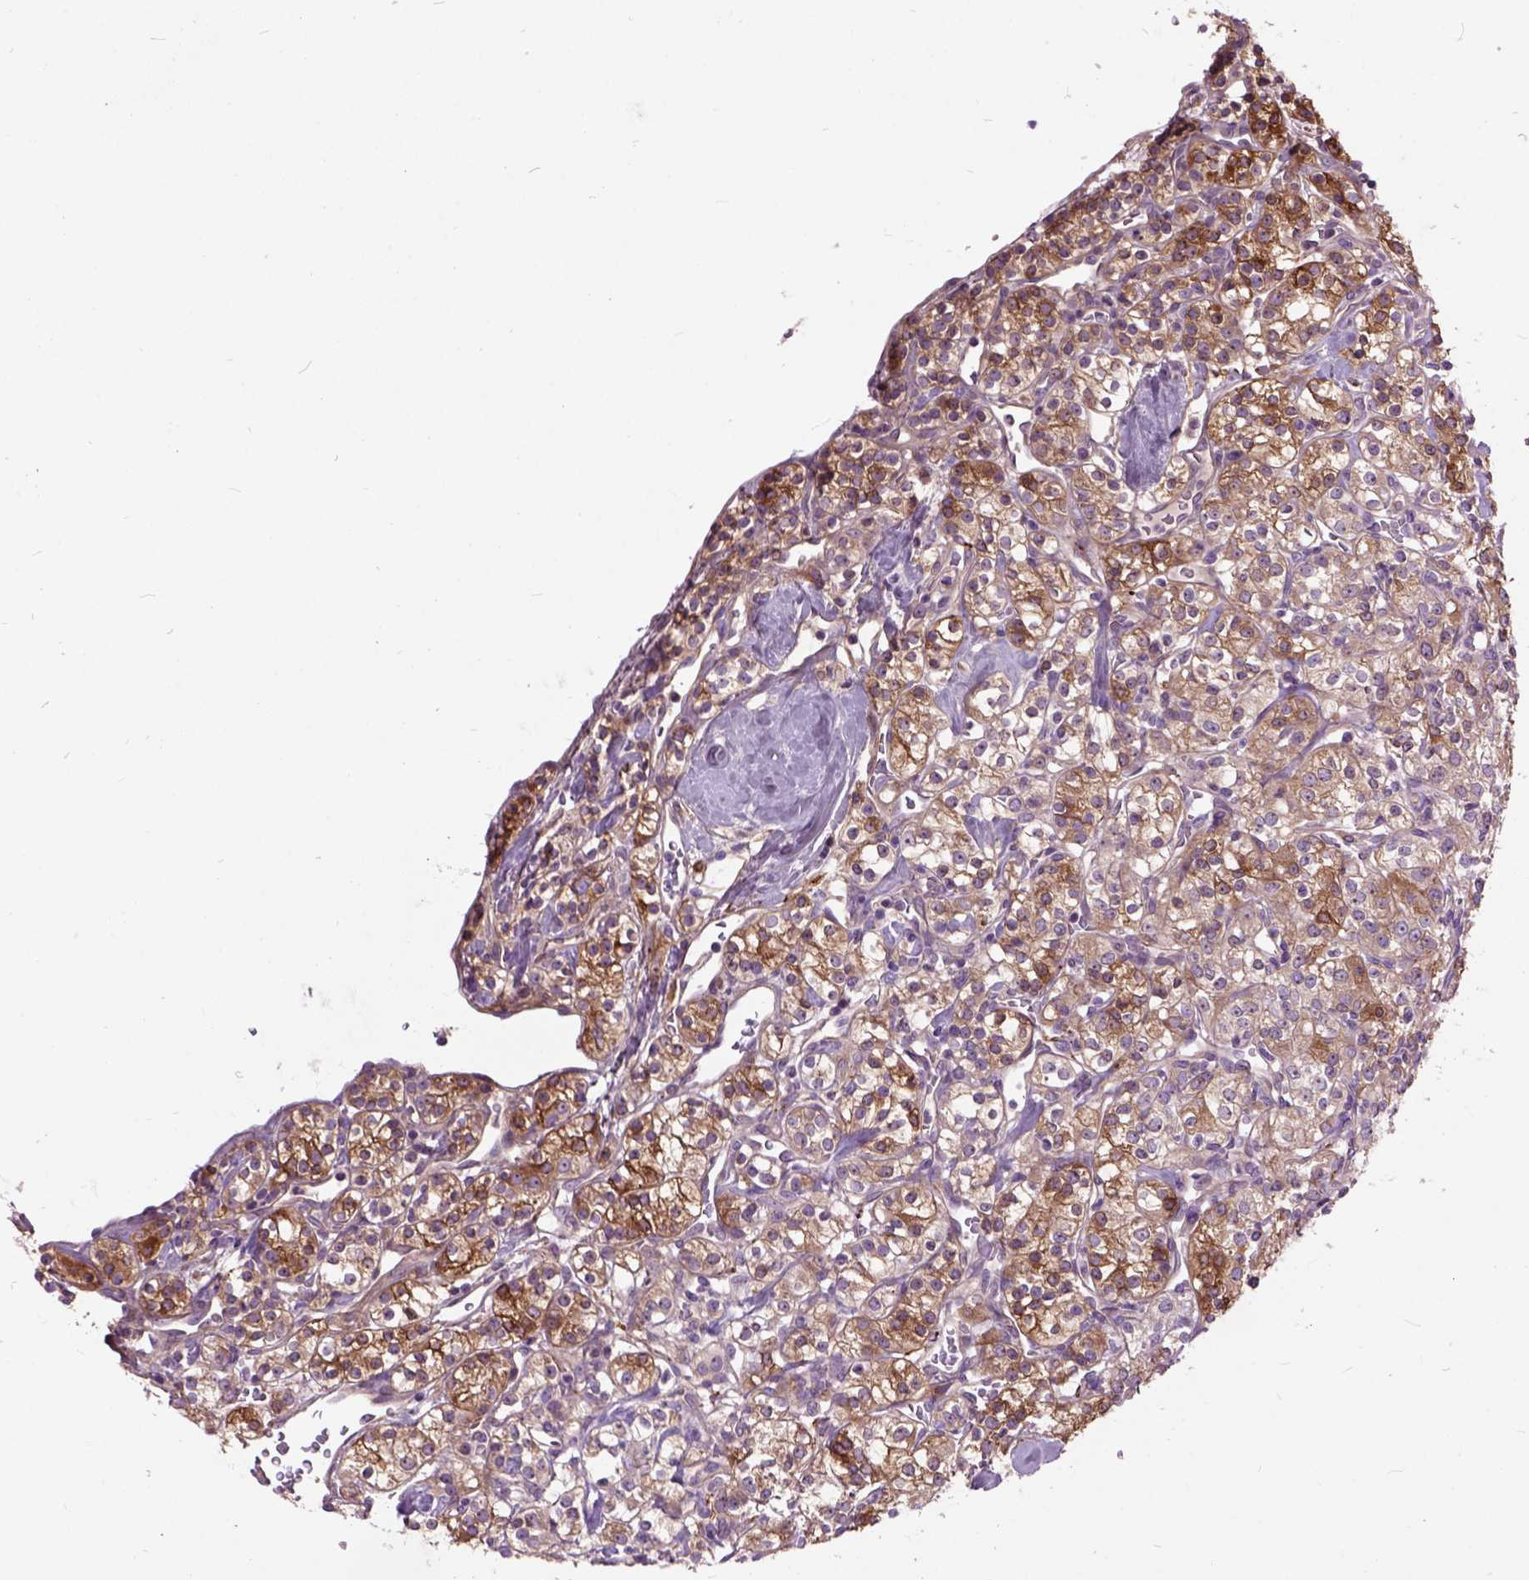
{"staining": {"intensity": "strong", "quantity": ">75%", "location": "cytoplasmic/membranous"}, "tissue": "renal cancer", "cell_type": "Tumor cells", "image_type": "cancer", "snomed": [{"axis": "morphology", "description": "Adenocarcinoma, NOS"}, {"axis": "topography", "description": "Kidney"}], "caption": "Renal adenocarcinoma tissue displays strong cytoplasmic/membranous staining in approximately >75% of tumor cells, visualized by immunohistochemistry.", "gene": "MAPT", "patient": {"sex": "male", "age": 77}}